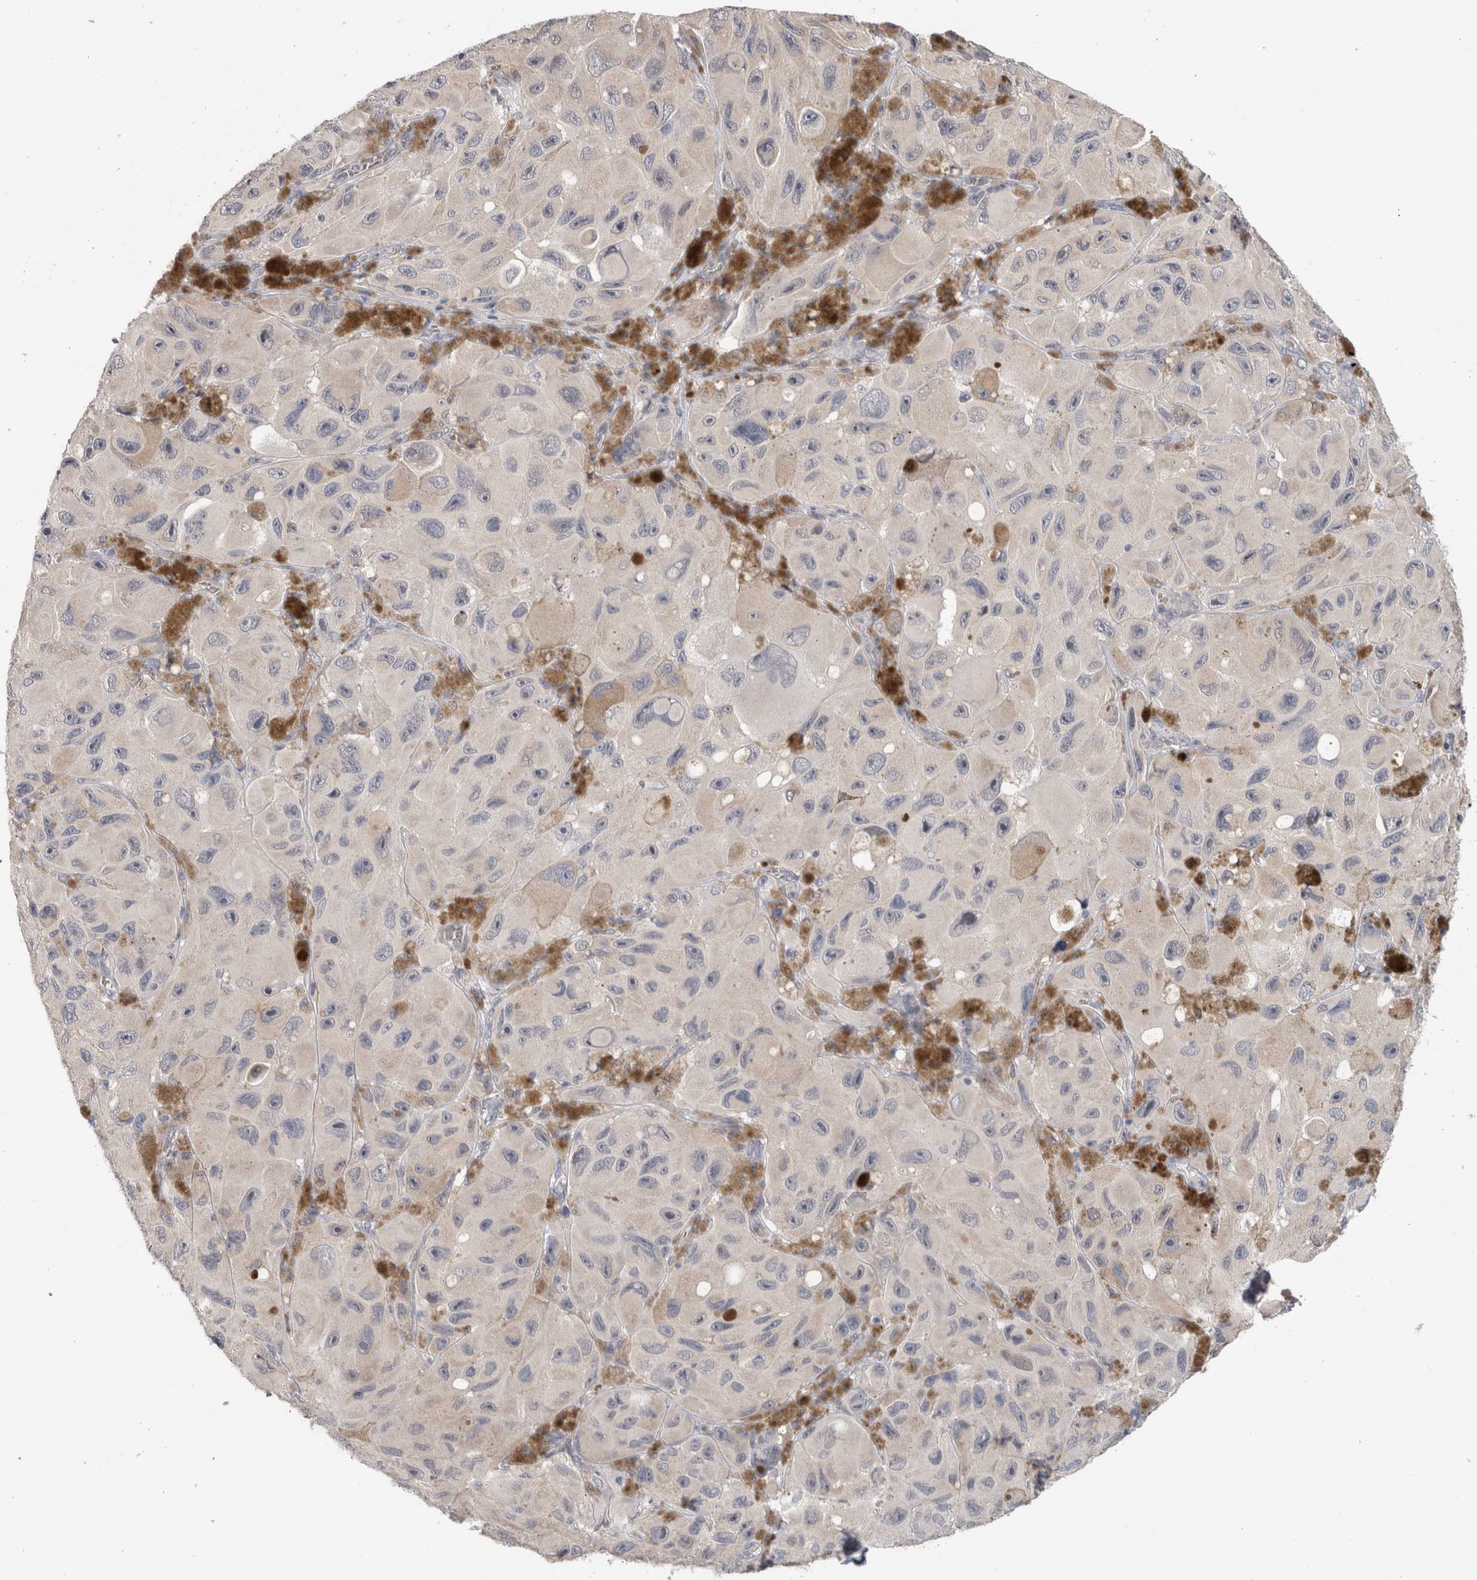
{"staining": {"intensity": "negative", "quantity": "none", "location": "none"}, "tissue": "melanoma", "cell_type": "Tumor cells", "image_type": "cancer", "snomed": [{"axis": "morphology", "description": "Malignant melanoma, NOS"}, {"axis": "topography", "description": "Skin"}], "caption": "There is no significant staining in tumor cells of melanoma.", "gene": "CRYBG1", "patient": {"sex": "female", "age": 73}}